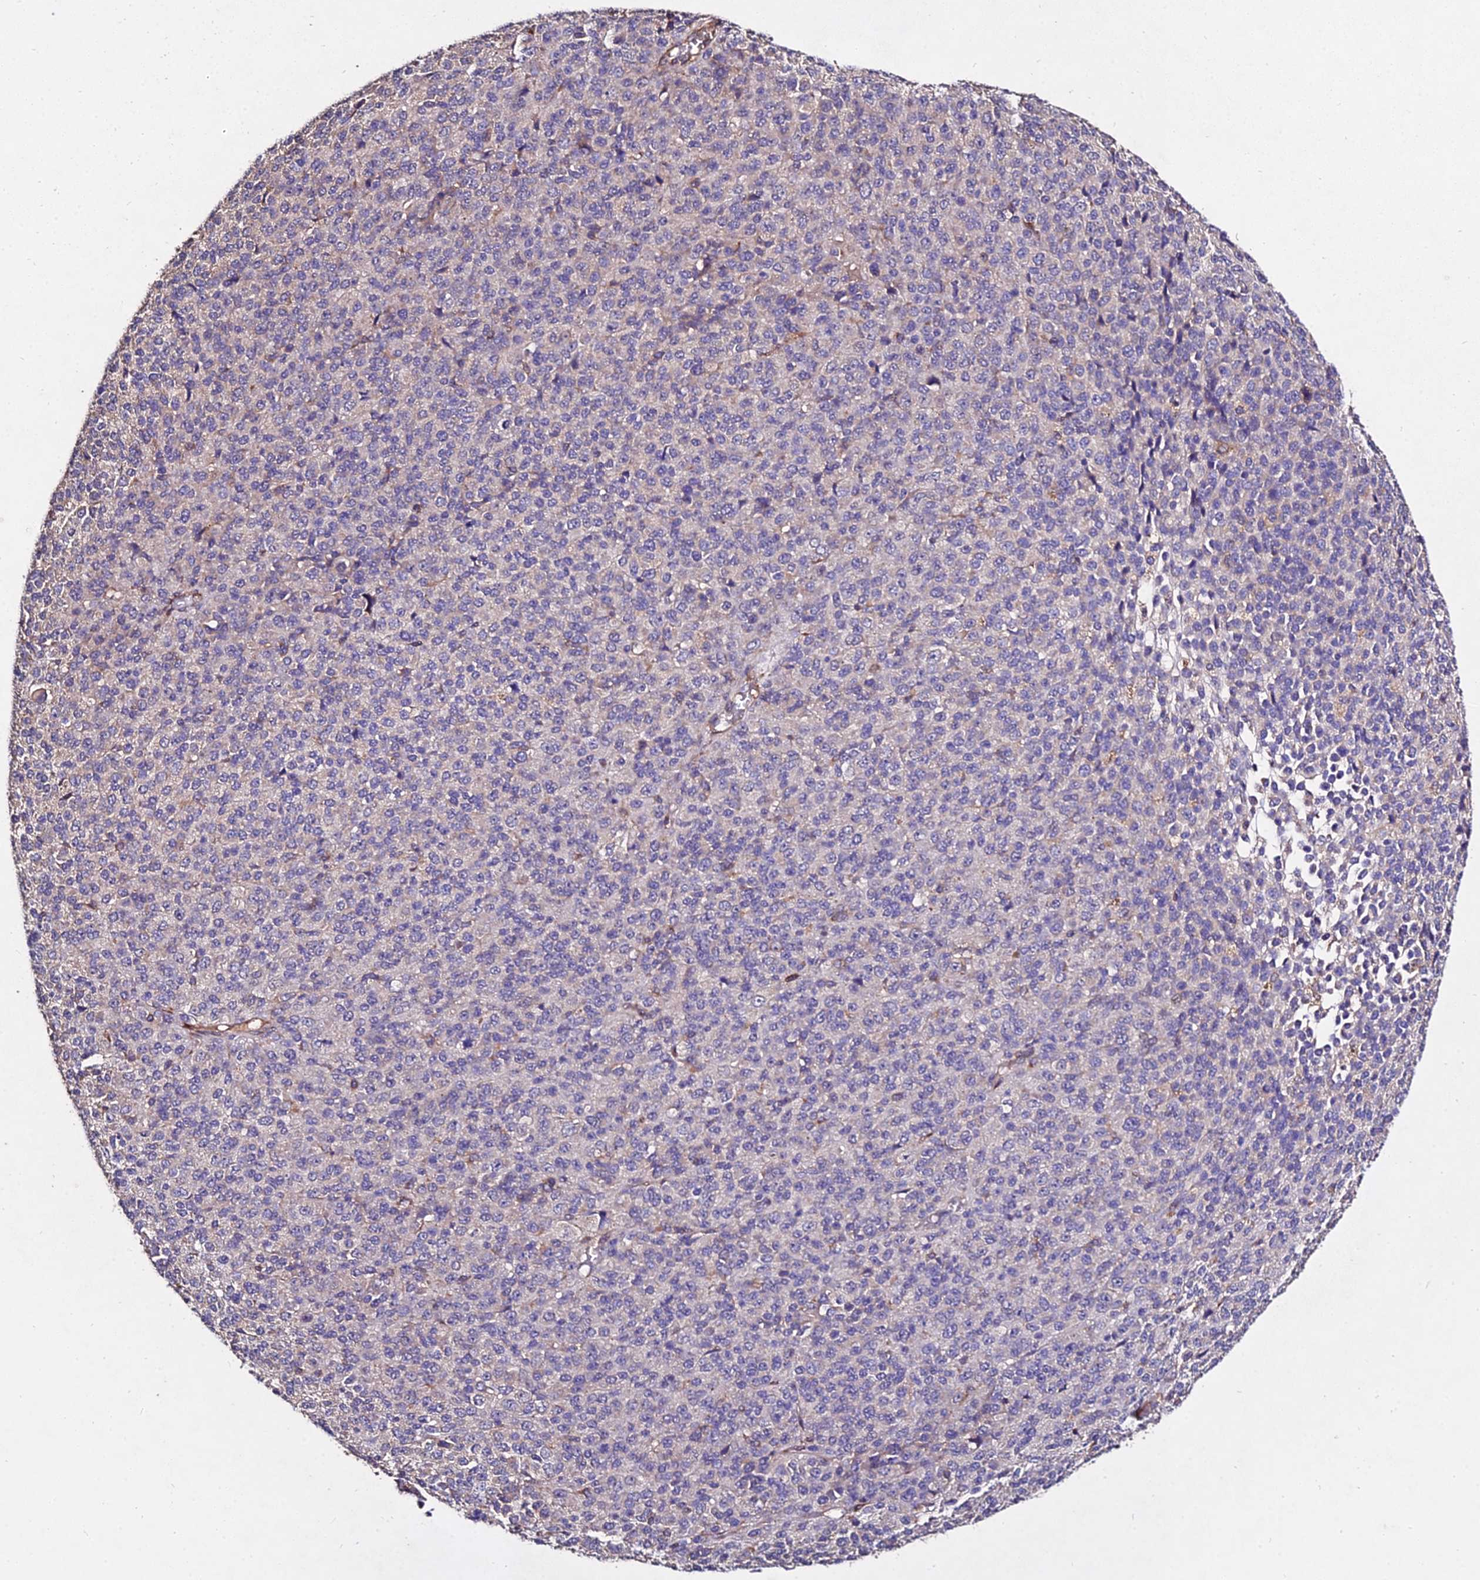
{"staining": {"intensity": "negative", "quantity": "none", "location": "none"}, "tissue": "melanoma", "cell_type": "Tumor cells", "image_type": "cancer", "snomed": [{"axis": "morphology", "description": "Malignant melanoma, Metastatic site"}, {"axis": "topography", "description": "Brain"}], "caption": "DAB immunohistochemical staining of melanoma demonstrates no significant expression in tumor cells.", "gene": "AP3M2", "patient": {"sex": "female", "age": 56}}